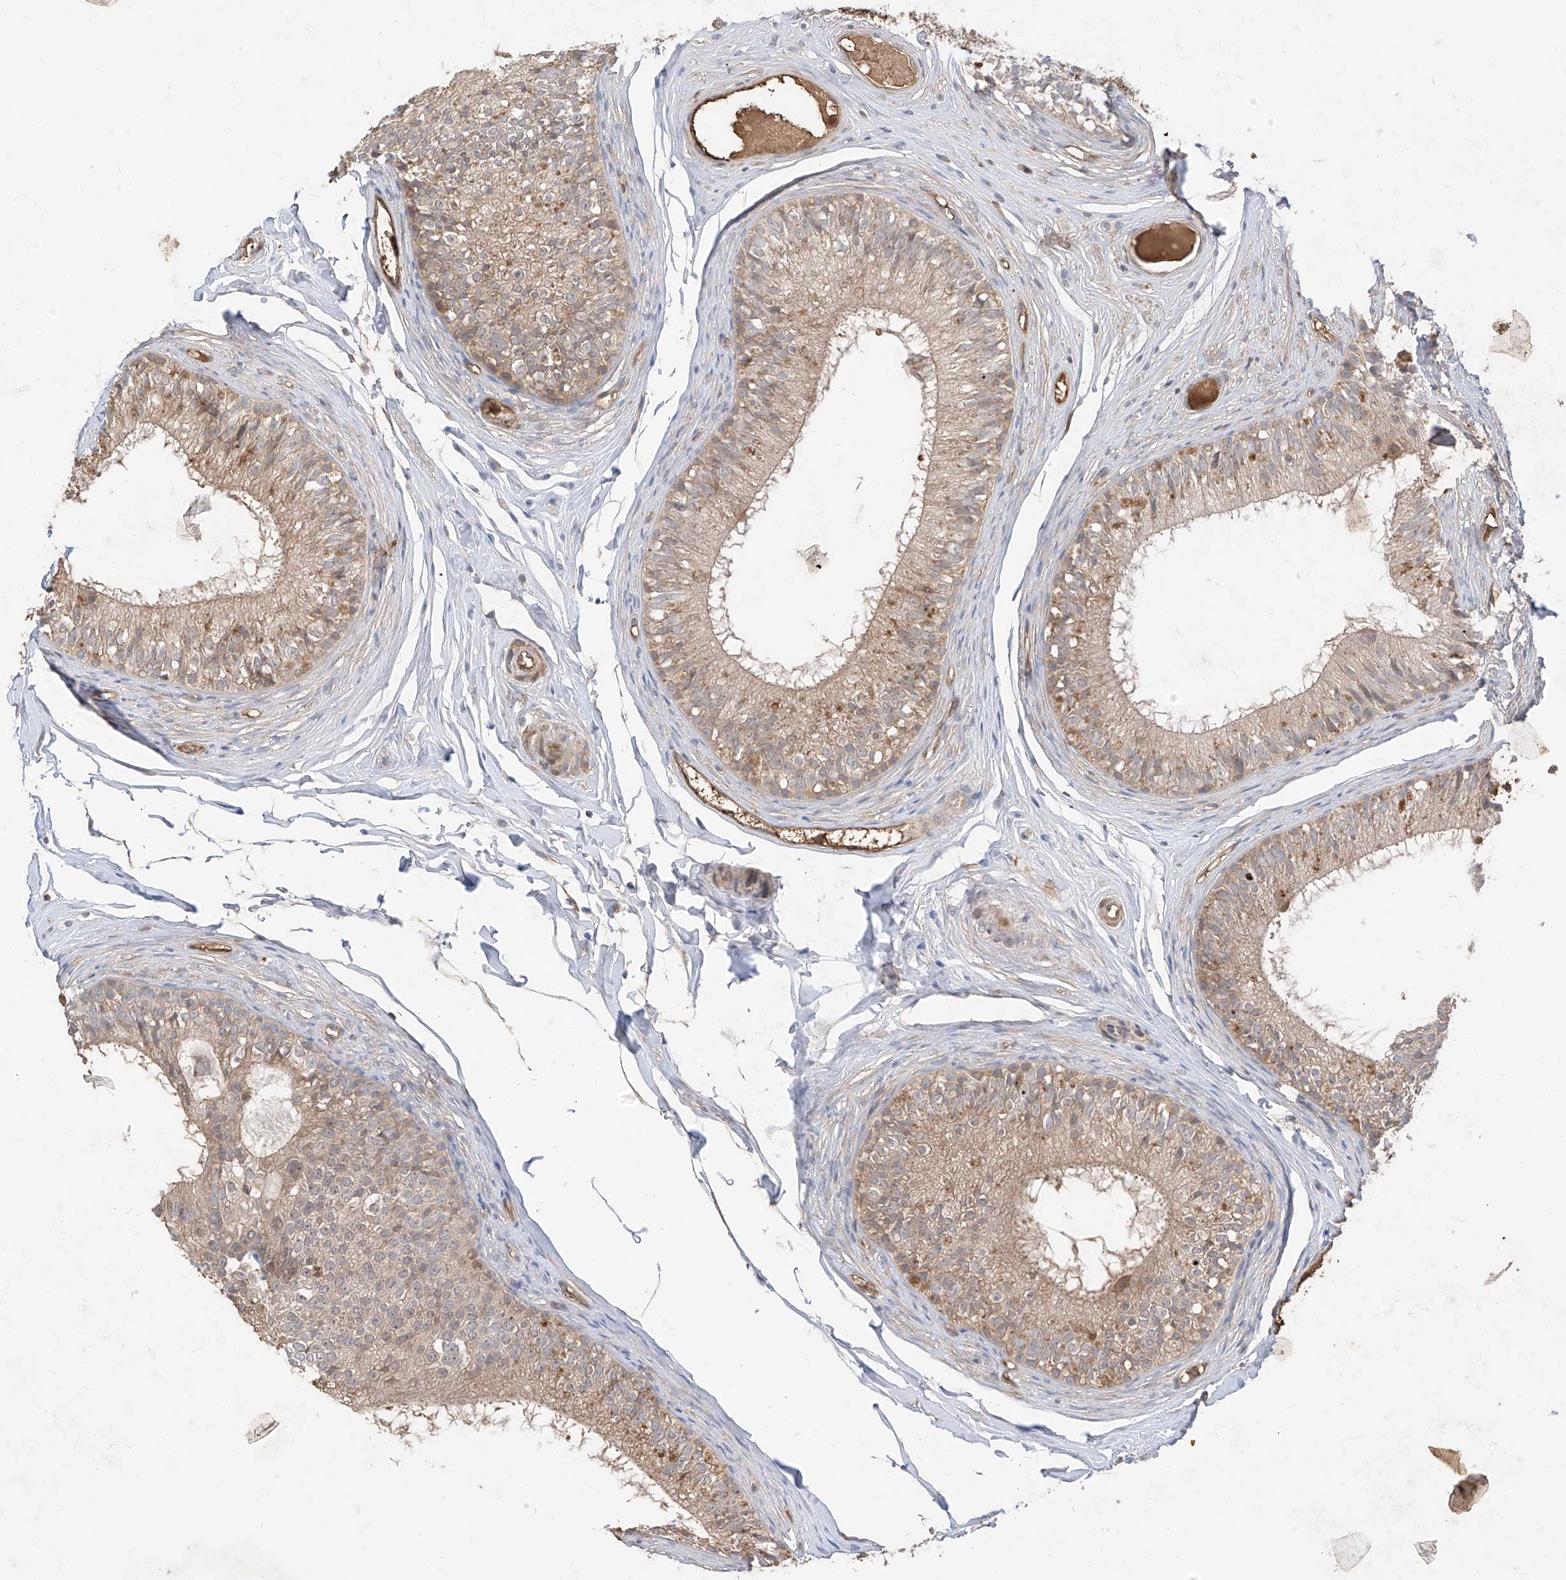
{"staining": {"intensity": "weak", "quantity": ">75%", "location": "cytoplasmic/membranous"}, "tissue": "epididymis", "cell_type": "Glandular cells", "image_type": "normal", "snomed": [{"axis": "morphology", "description": "Normal tissue, NOS"}, {"axis": "morphology", "description": "Seminoma in situ"}, {"axis": "topography", "description": "Testis"}, {"axis": "topography", "description": "Epididymis"}], "caption": "Immunohistochemistry histopathology image of unremarkable epididymis: epididymis stained using immunohistochemistry (IHC) exhibits low levels of weak protein expression localized specifically in the cytoplasmic/membranous of glandular cells, appearing as a cytoplasmic/membranous brown color.", "gene": "CACNA2D4", "patient": {"sex": "male", "age": 28}}